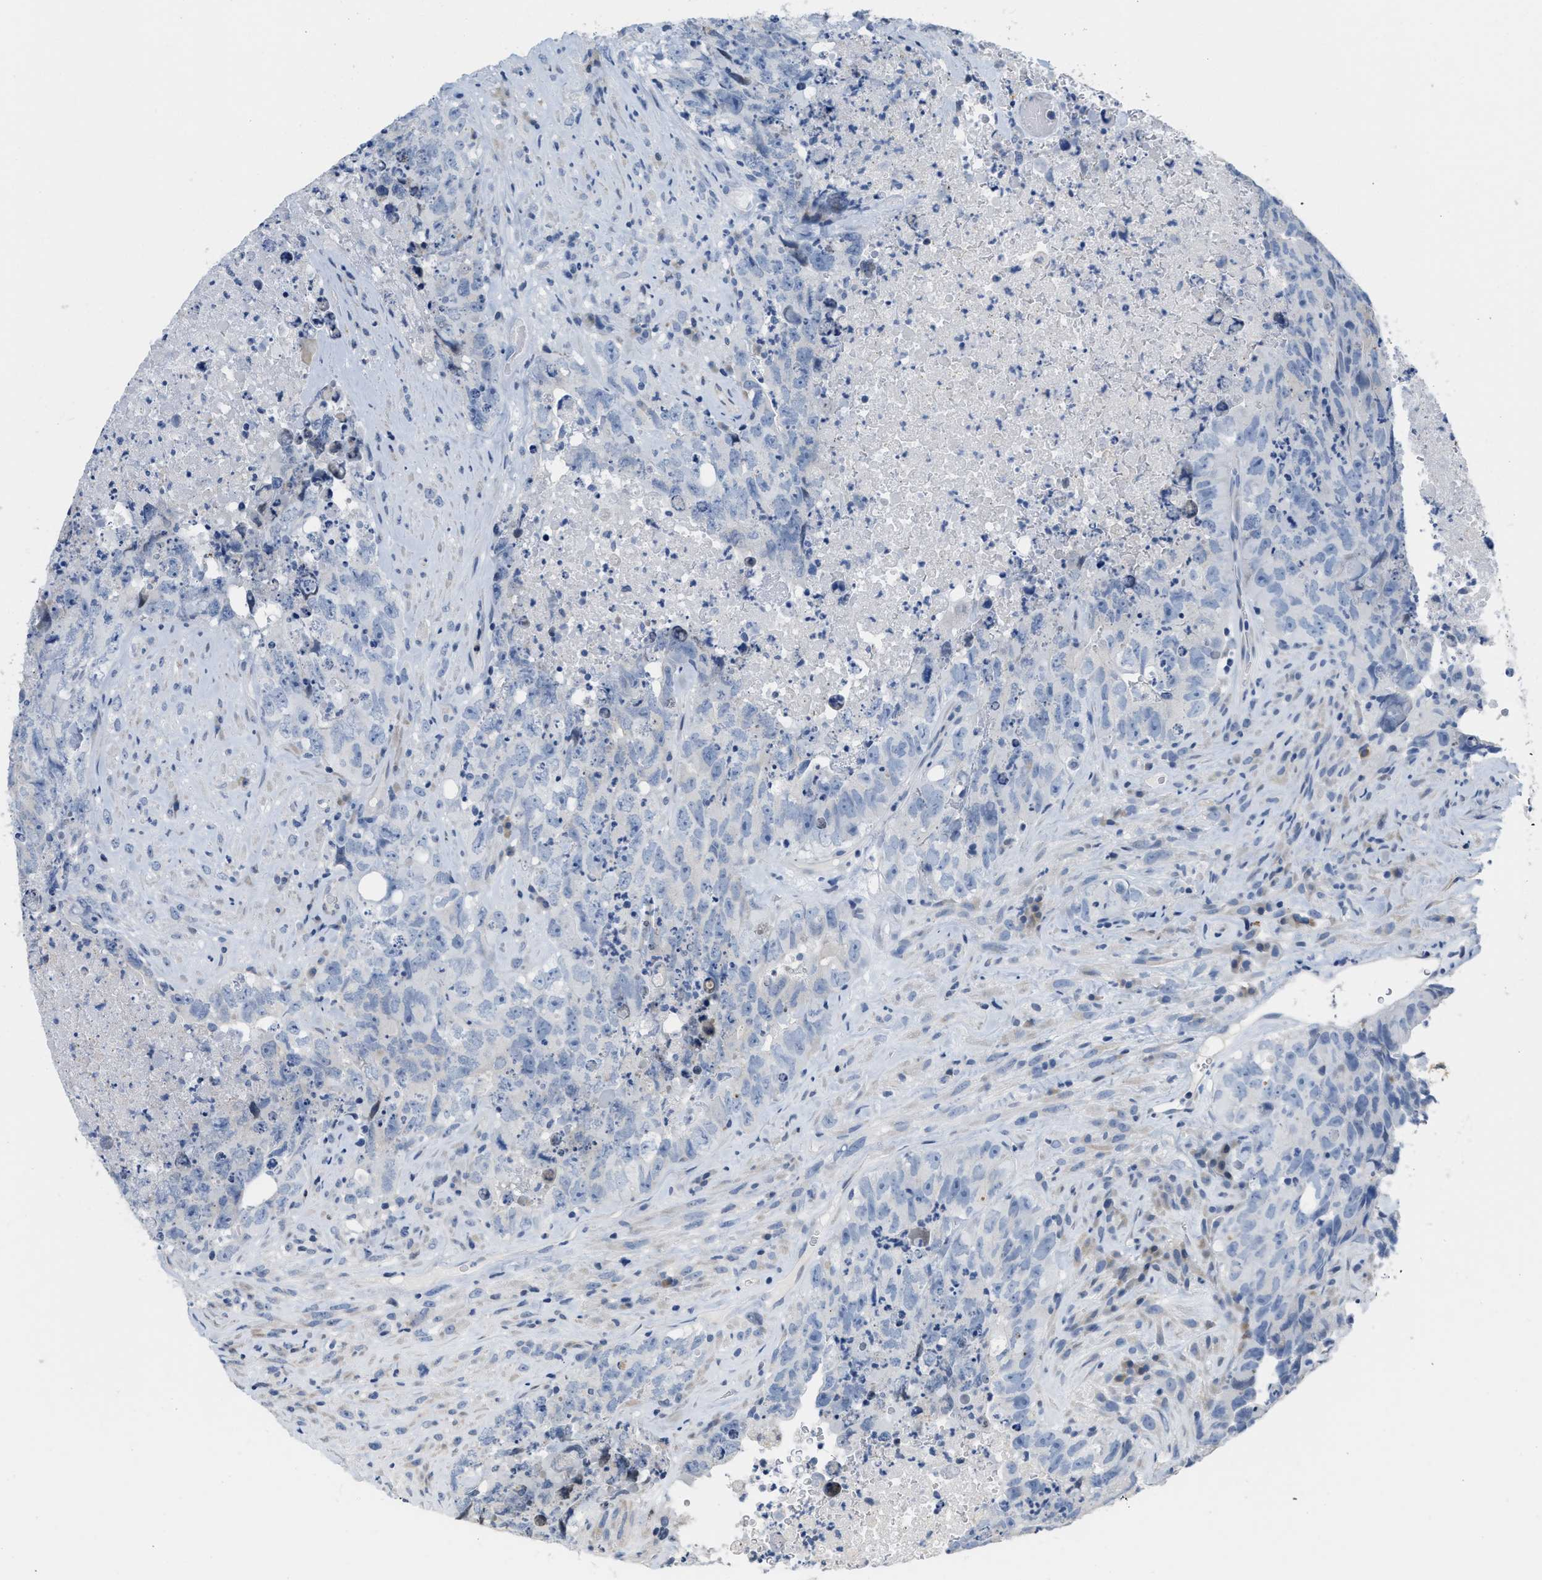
{"staining": {"intensity": "negative", "quantity": "none", "location": "none"}, "tissue": "testis cancer", "cell_type": "Tumor cells", "image_type": "cancer", "snomed": [{"axis": "morphology", "description": "Carcinoma, Embryonal, NOS"}, {"axis": "topography", "description": "Testis"}], "caption": "Immunohistochemical staining of testis cancer (embryonal carcinoma) exhibits no significant expression in tumor cells.", "gene": "CRYM", "patient": {"sex": "male", "age": 32}}